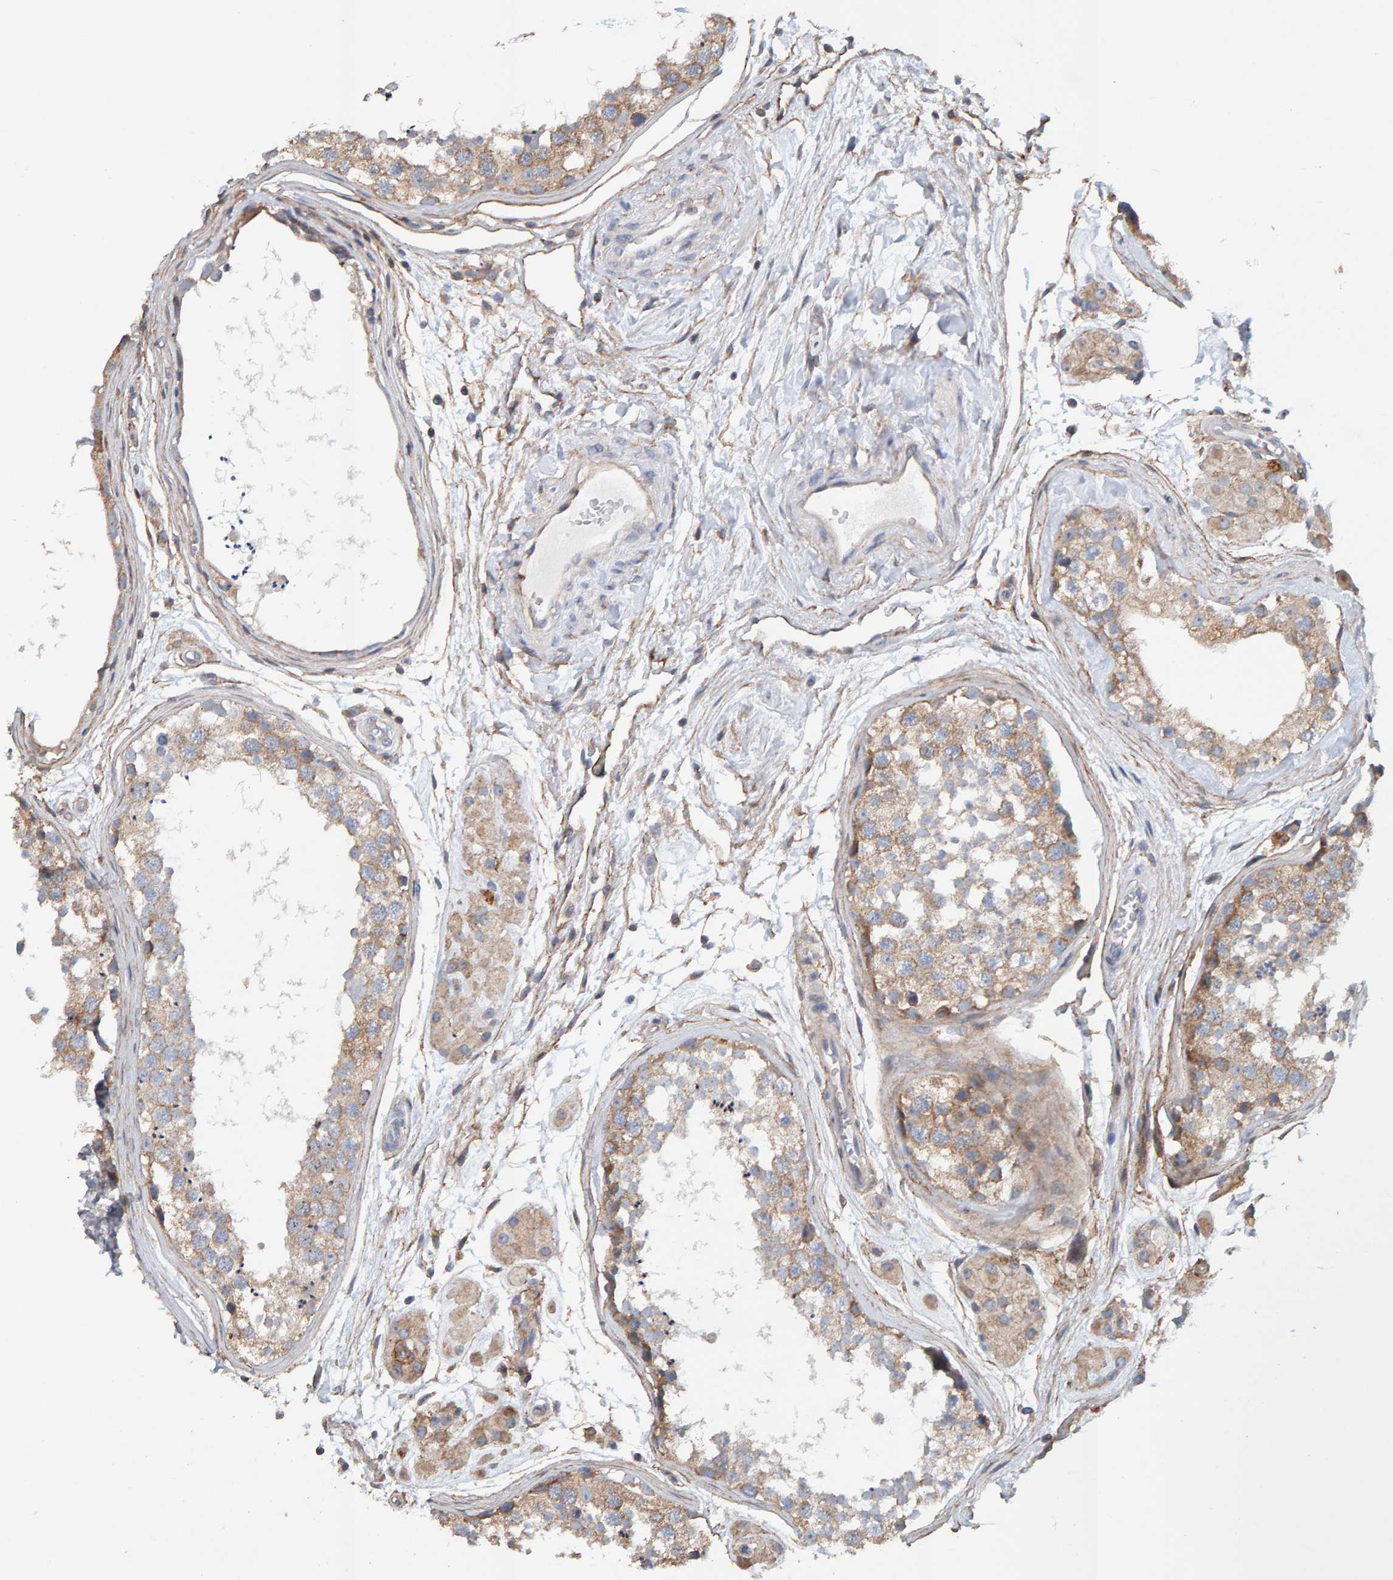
{"staining": {"intensity": "moderate", "quantity": ">75%", "location": "cytoplasmic/membranous"}, "tissue": "testis", "cell_type": "Cells in seminiferous ducts", "image_type": "normal", "snomed": [{"axis": "morphology", "description": "Normal tissue, NOS"}, {"axis": "topography", "description": "Testis"}], "caption": "Moderate cytoplasmic/membranous protein expression is seen in about >75% of cells in seminiferous ducts in testis. The staining was performed using DAB to visualize the protein expression in brown, while the nuclei were stained in blue with hematoxylin (Magnification: 20x).", "gene": "RGP1", "patient": {"sex": "male", "age": 56}}